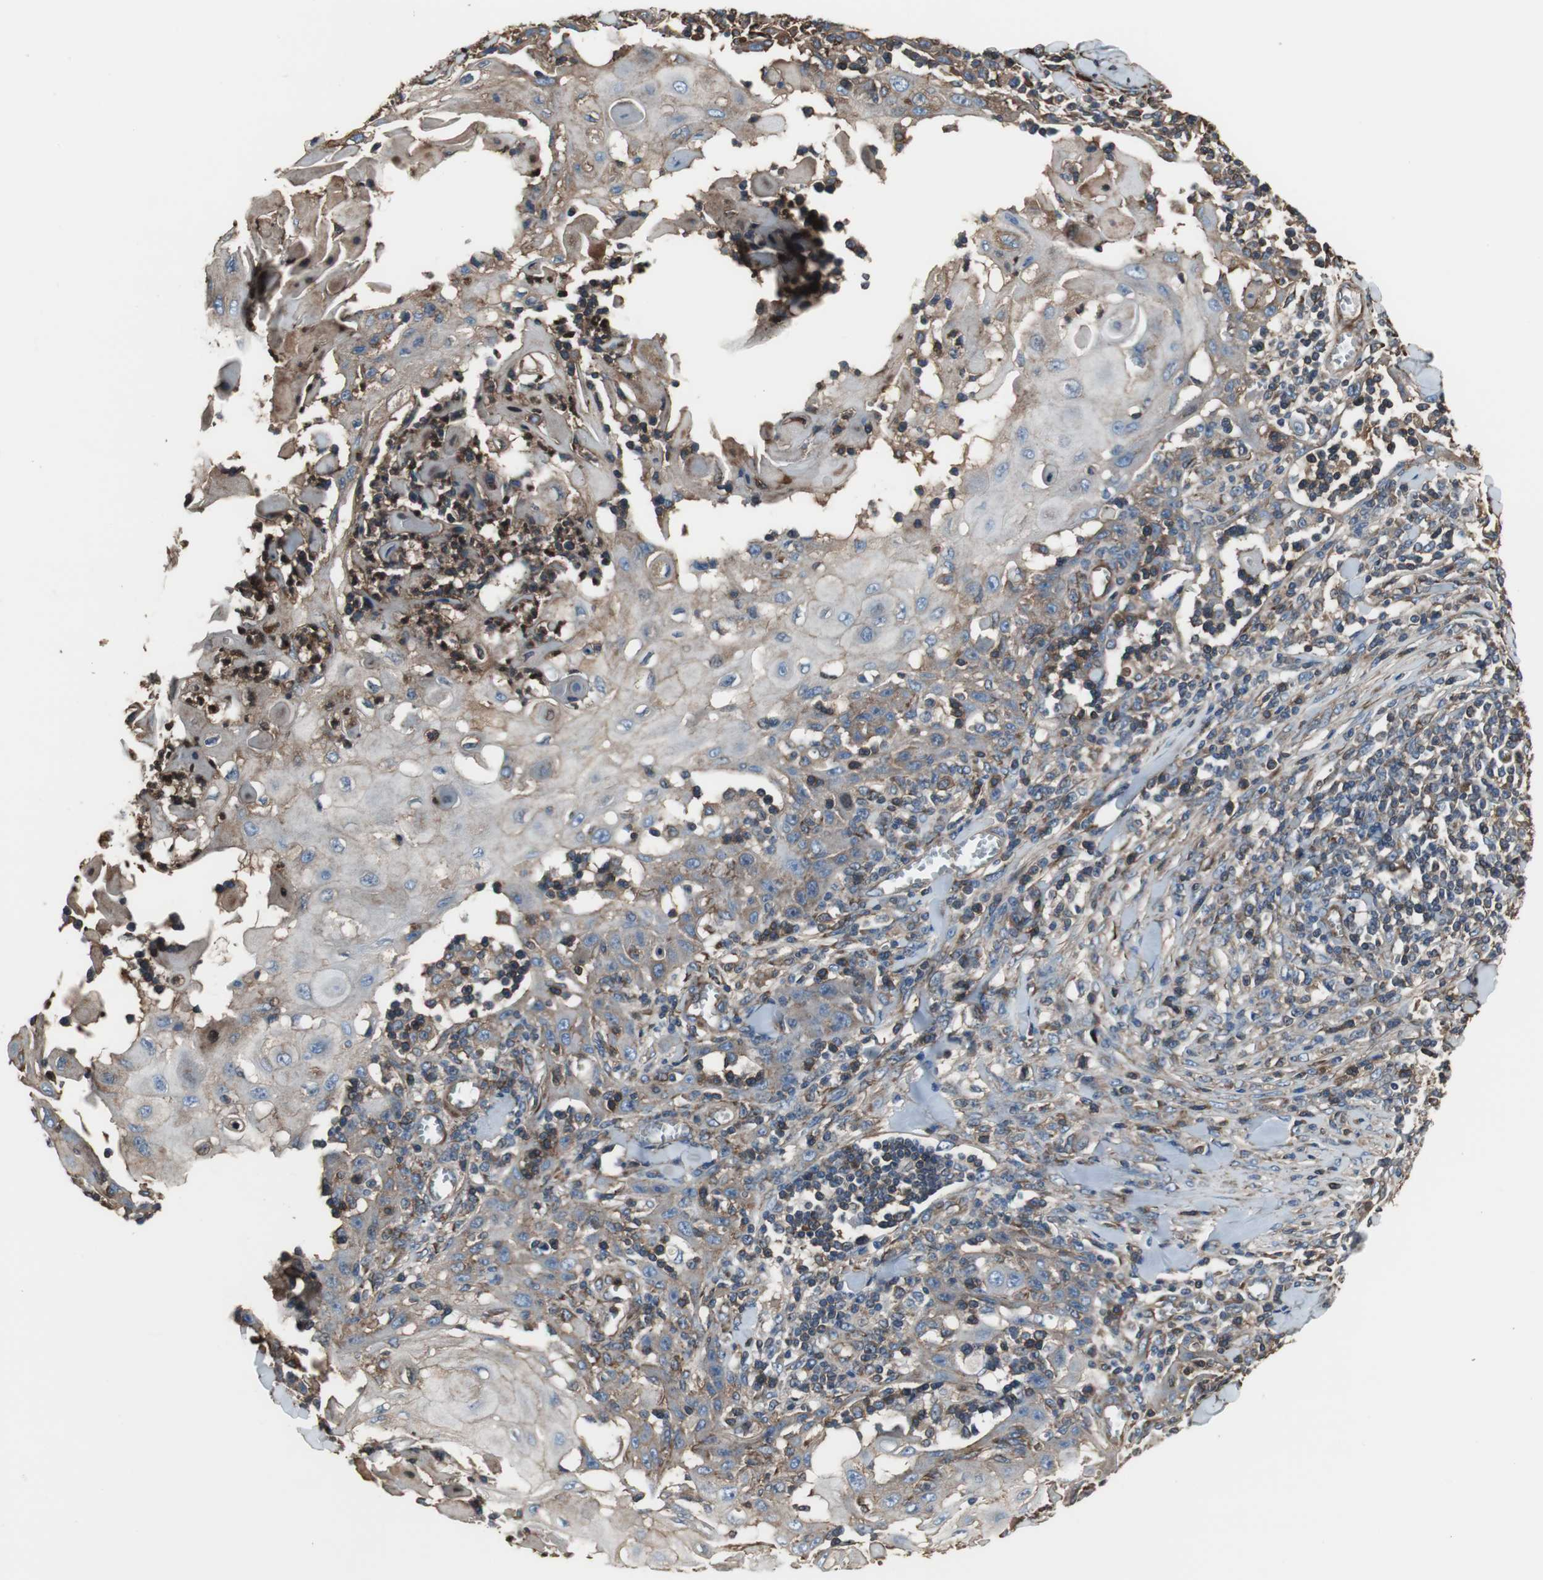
{"staining": {"intensity": "moderate", "quantity": "25%-75%", "location": "cytoplasmic/membranous"}, "tissue": "skin cancer", "cell_type": "Tumor cells", "image_type": "cancer", "snomed": [{"axis": "morphology", "description": "Squamous cell carcinoma, NOS"}, {"axis": "topography", "description": "Skin"}], "caption": "This photomicrograph shows IHC staining of skin cancer (squamous cell carcinoma), with medium moderate cytoplasmic/membranous positivity in about 25%-75% of tumor cells.", "gene": "ACTN1", "patient": {"sex": "male", "age": 24}}